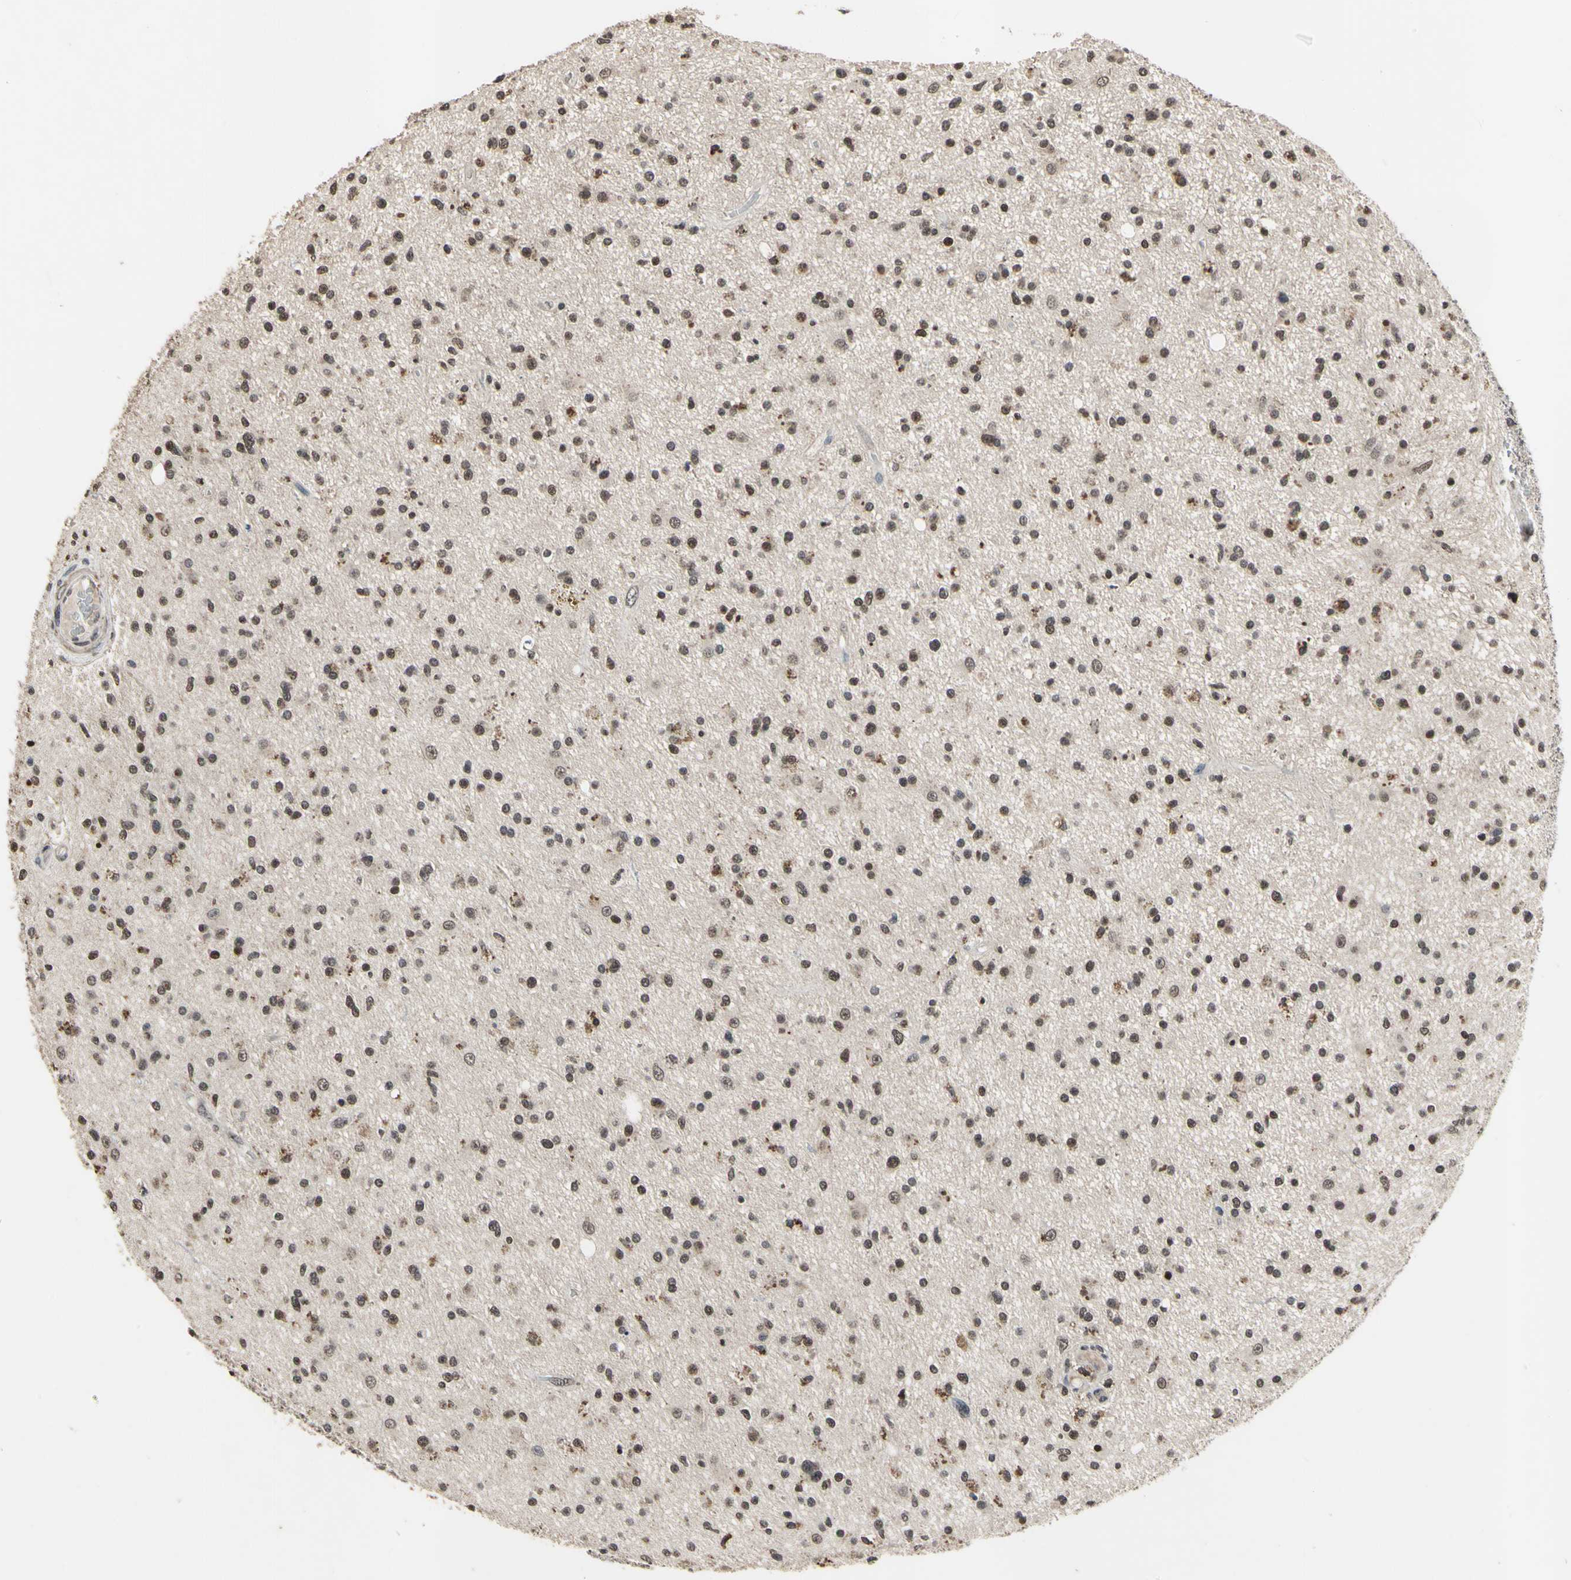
{"staining": {"intensity": "moderate", "quantity": ">75%", "location": "nuclear"}, "tissue": "glioma", "cell_type": "Tumor cells", "image_type": "cancer", "snomed": [{"axis": "morphology", "description": "Glioma, malignant, High grade"}, {"axis": "topography", "description": "Brain"}], "caption": "IHC histopathology image of human glioma stained for a protein (brown), which demonstrates medium levels of moderate nuclear expression in approximately >75% of tumor cells.", "gene": "ZNF174", "patient": {"sex": "male", "age": 33}}